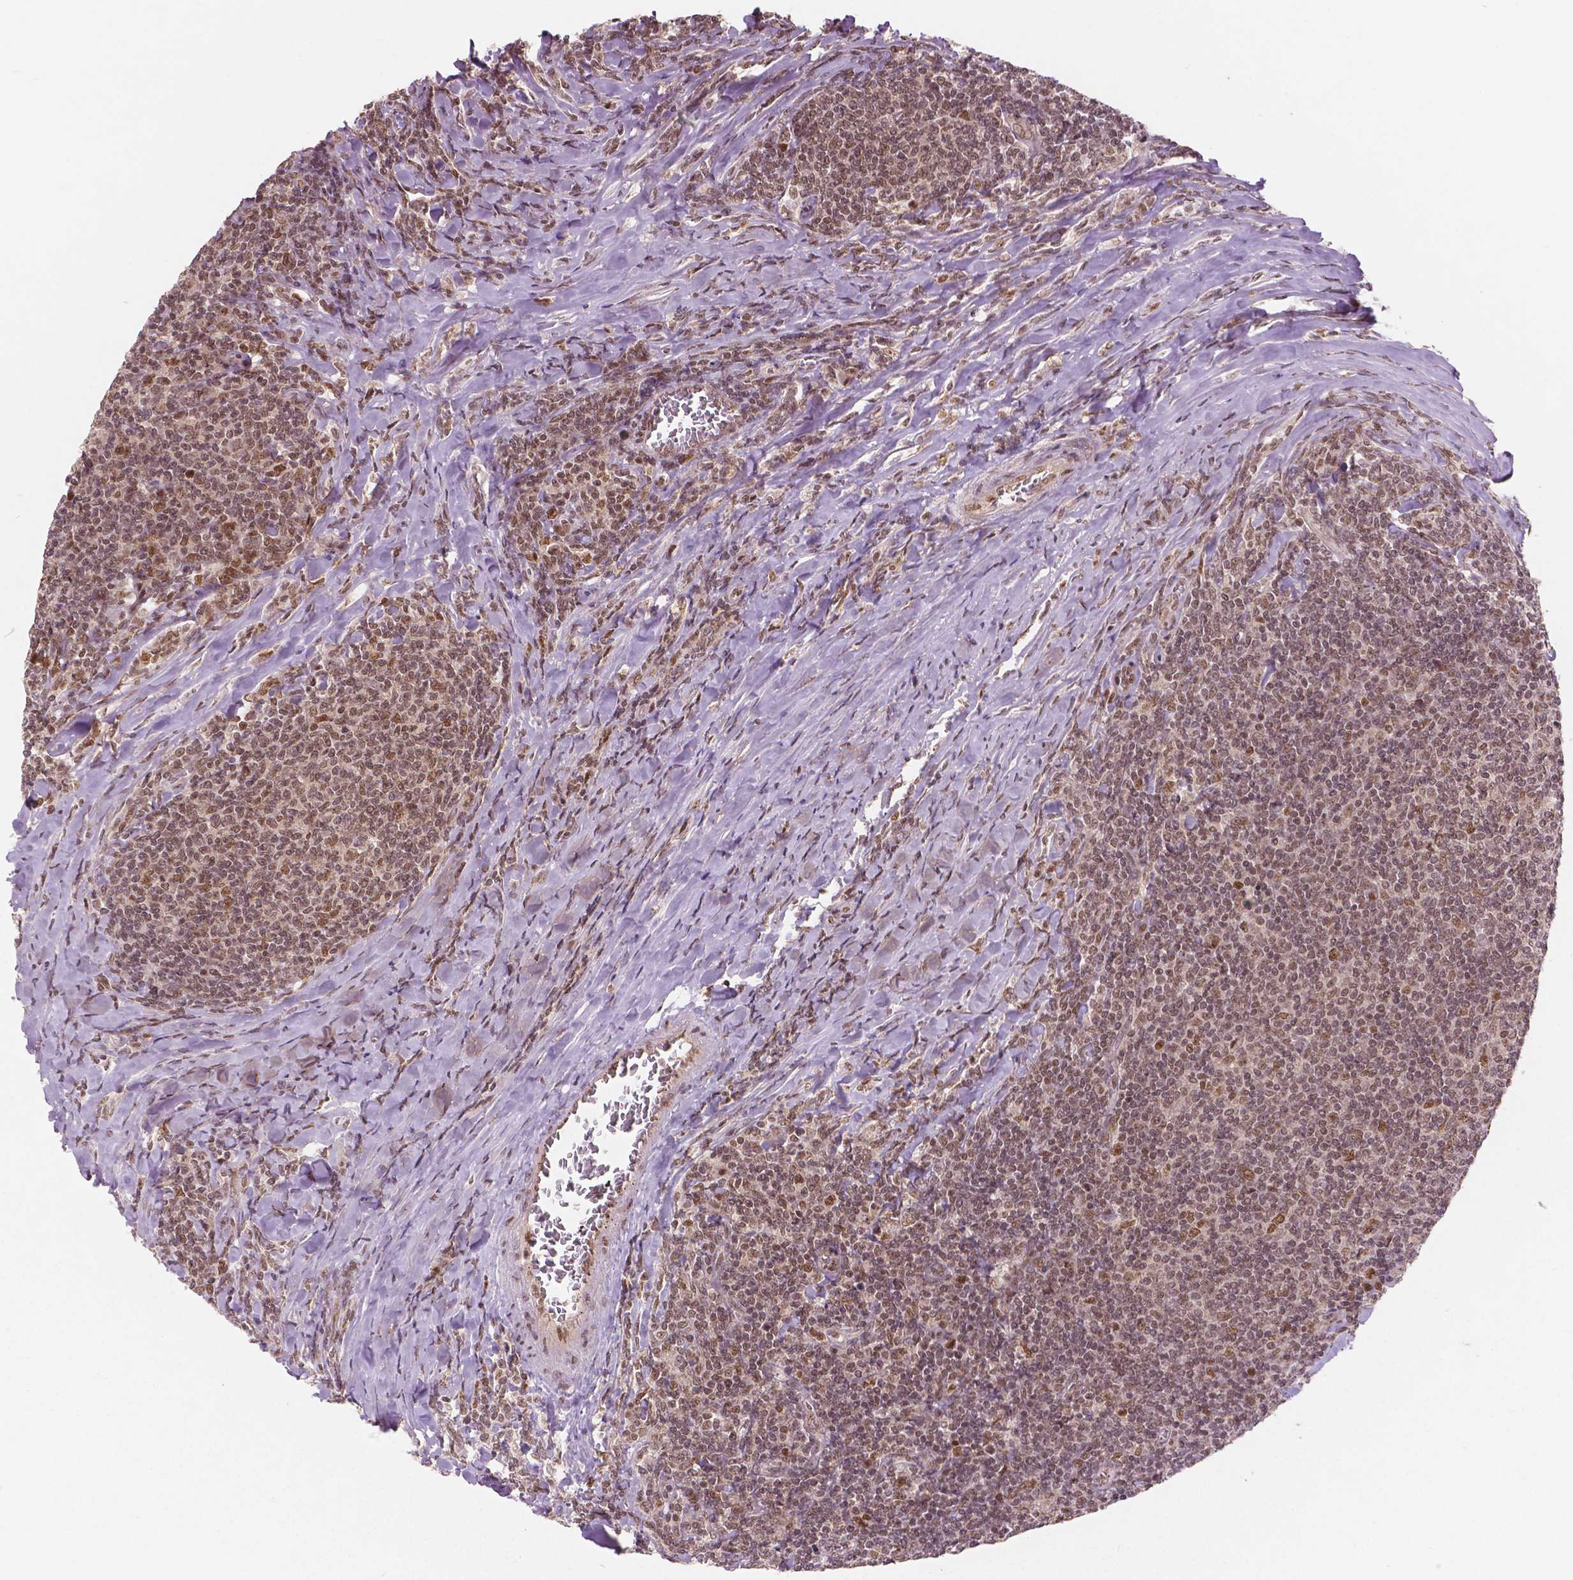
{"staining": {"intensity": "moderate", "quantity": ">75%", "location": "nuclear"}, "tissue": "lymphoma", "cell_type": "Tumor cells", "image_type": "cancer", "snomed": [{"axis": "morphology", "description": "Malignant lymphoma, non-Hodgkin's type, Low grade"}, {"axis": "topography", "description": "Lymph node"}], "caption": "Tumor cells reveal medium levels of moderate nuclear expression in about >75% of cells in human malignant lymphoma, non-Hodgkin's type (low-grade). (IHC, brightfield microscopy, high magnification).", "gene": "NSD2", "patient": {"sex": "male", "age": 52}}